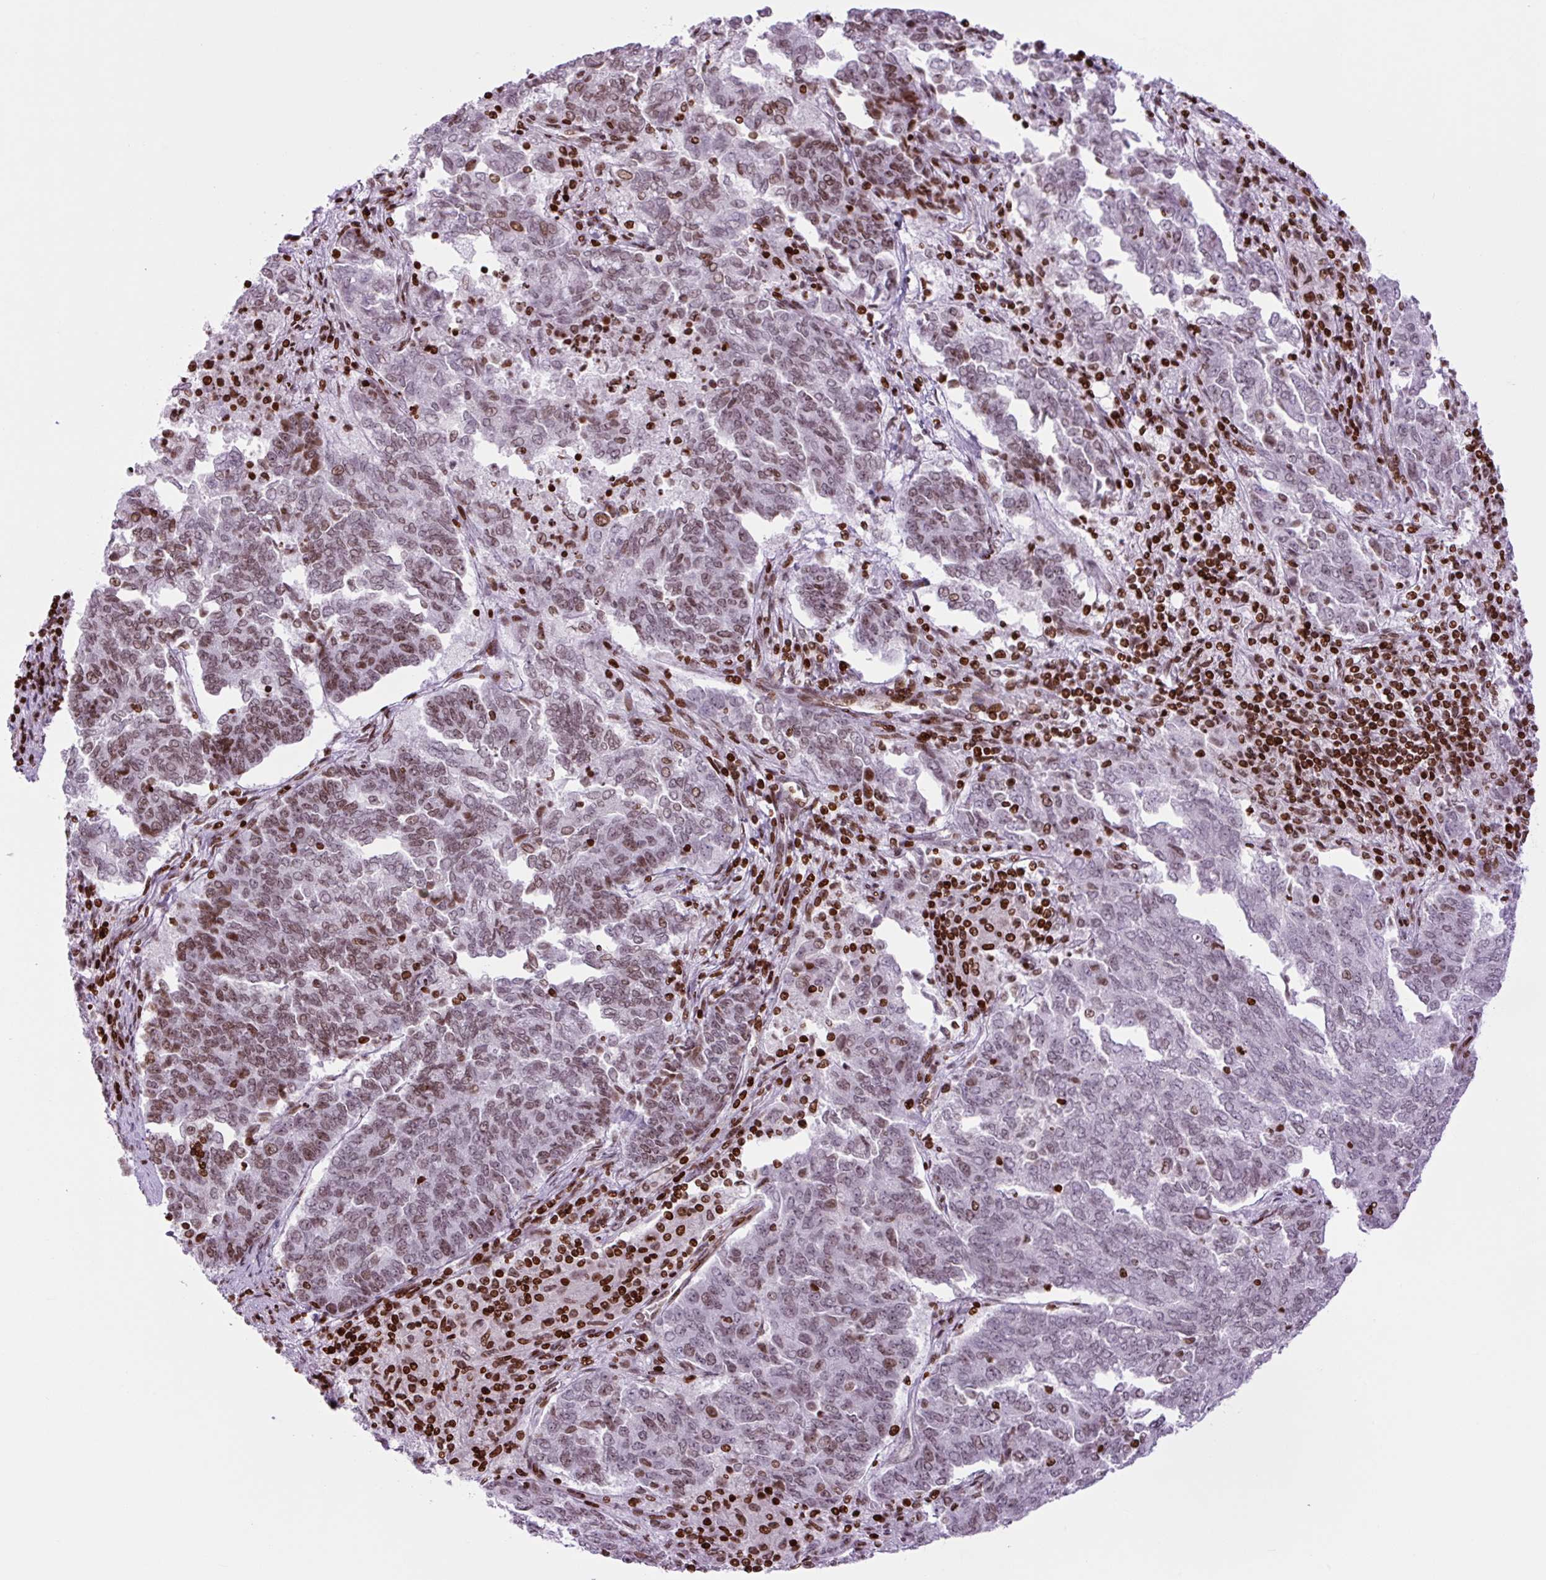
{"staining": {"intensity": "moderate", "quantity": ">75%", "location": "nuclear"}, "tissue": "endometrial cancer", "cell_type": "Tumor cells", "image_type": "cancer", "snomed": [{"axis": "morphology", "description": "Adenocarcinoma, NOS"}, {"axis": "topography", "description": "Endometrium"}], "caption": "Endometrial cancer (adenocarcinoma) was stained to show a protein in brown. There is medium levels of moderate nuclear staining in approximately >75% of tumor cells. Using DAB (brown) and hematoxylin (blue) stains, captured at high magnification using brightfield microscopy.", "gene": "H1-3", "patient": {"sex": "female", "age": 80}}